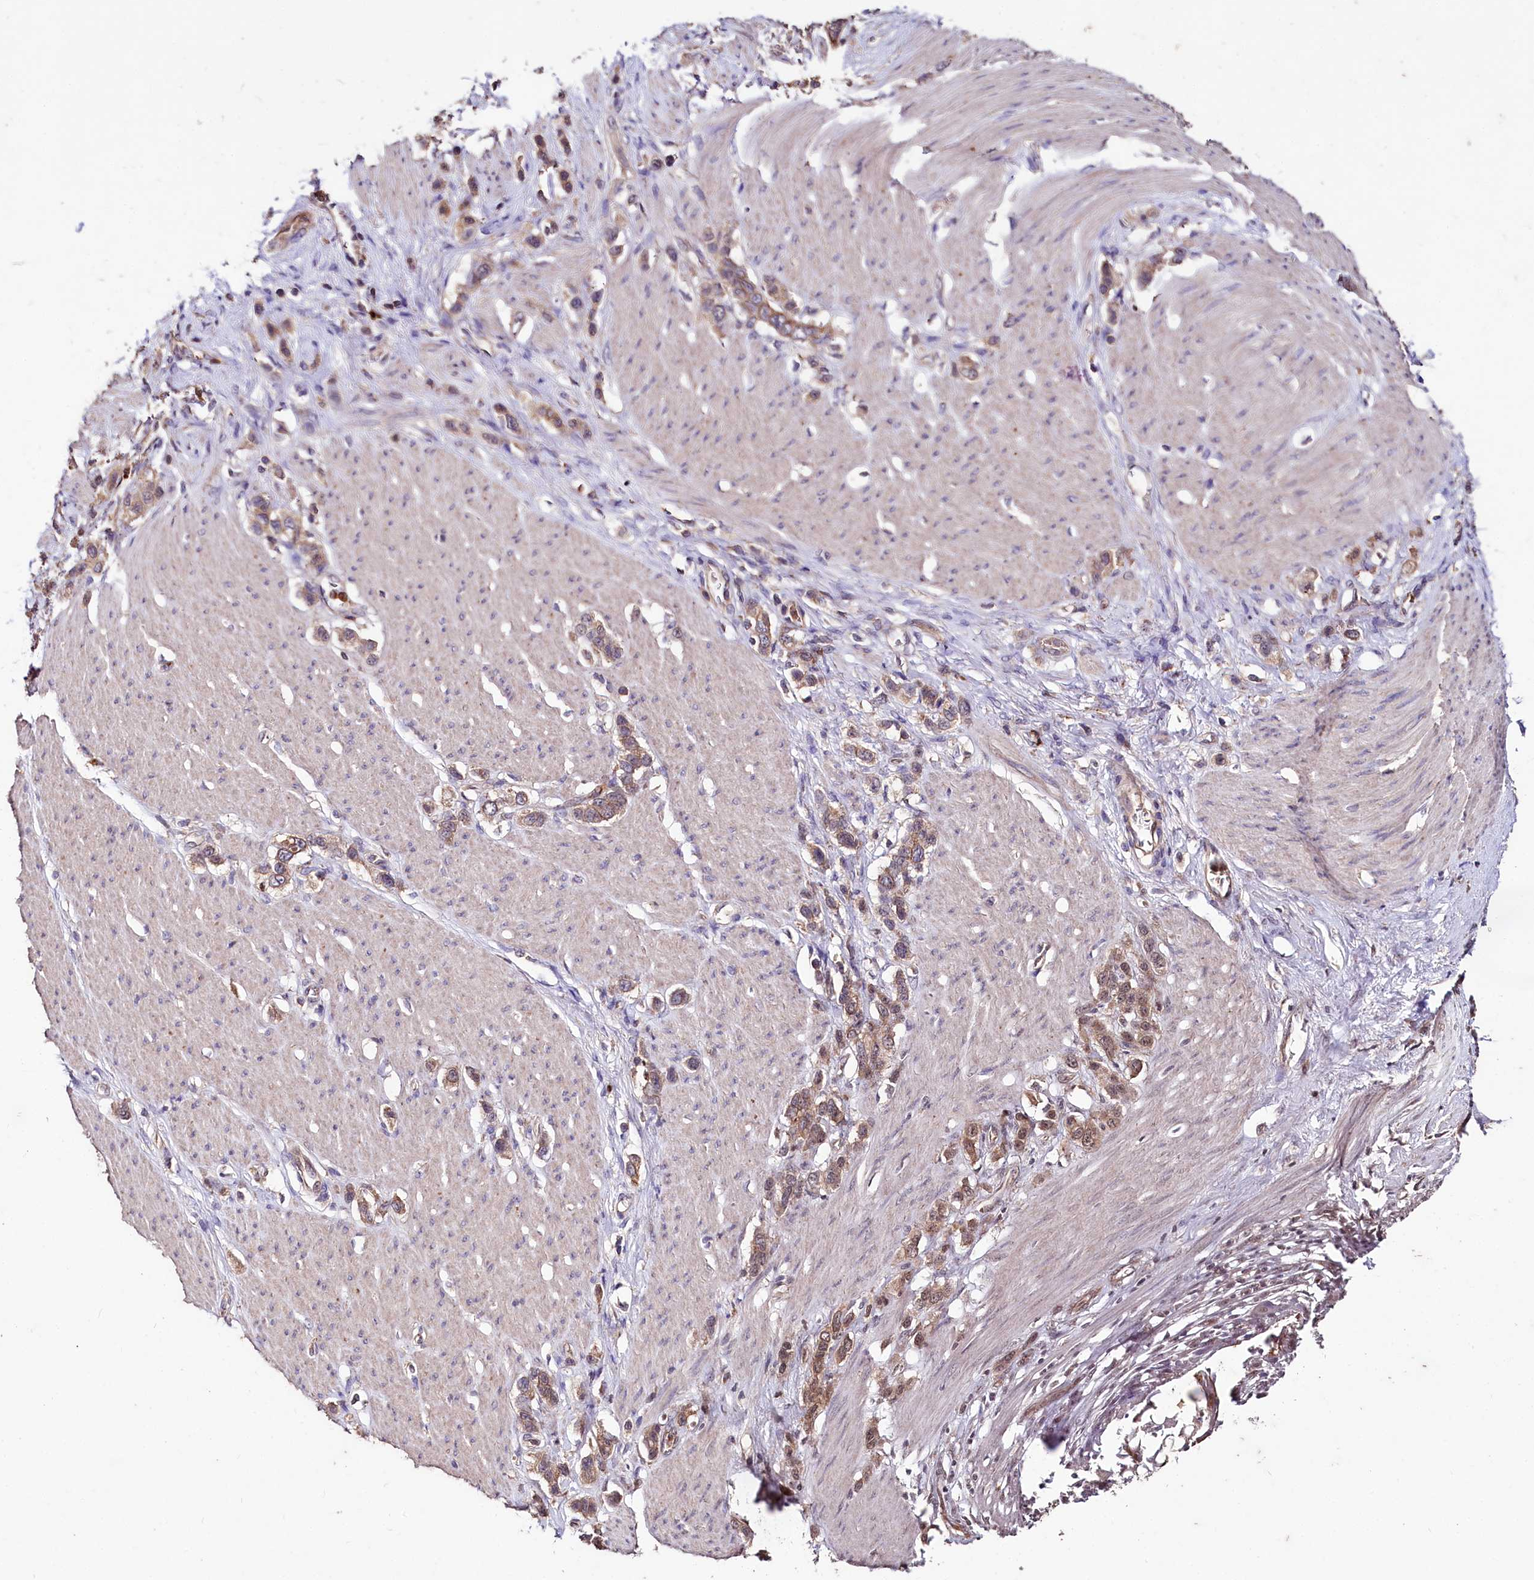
{"staining": {"intensity": "moderate", "quantity": ">75%", "location": "cytoplasmic/membranous"}, "tissue": "stomach cancer", "cell_type": "Tumor cells", "image_type": "cancer", "snomed": [{"axis": "morphology", "description": "Adenocarcinoma, NOS"}, {"axis": "morphology", "description": "Adenocarcinoma, High grade"}, {"axis": "topography", "description": "Stomach, upper"}, {"axis": "topography", "description": "Stomach, lower"}], "caption": "The immunohistochemical stain shows moderate cytoplasmic/membranous positivity in tumor cells of adenocarcinoma (stomach) tissue.", "gene": "KLRB1", "patient": {"sex": "female", "age": 65}}